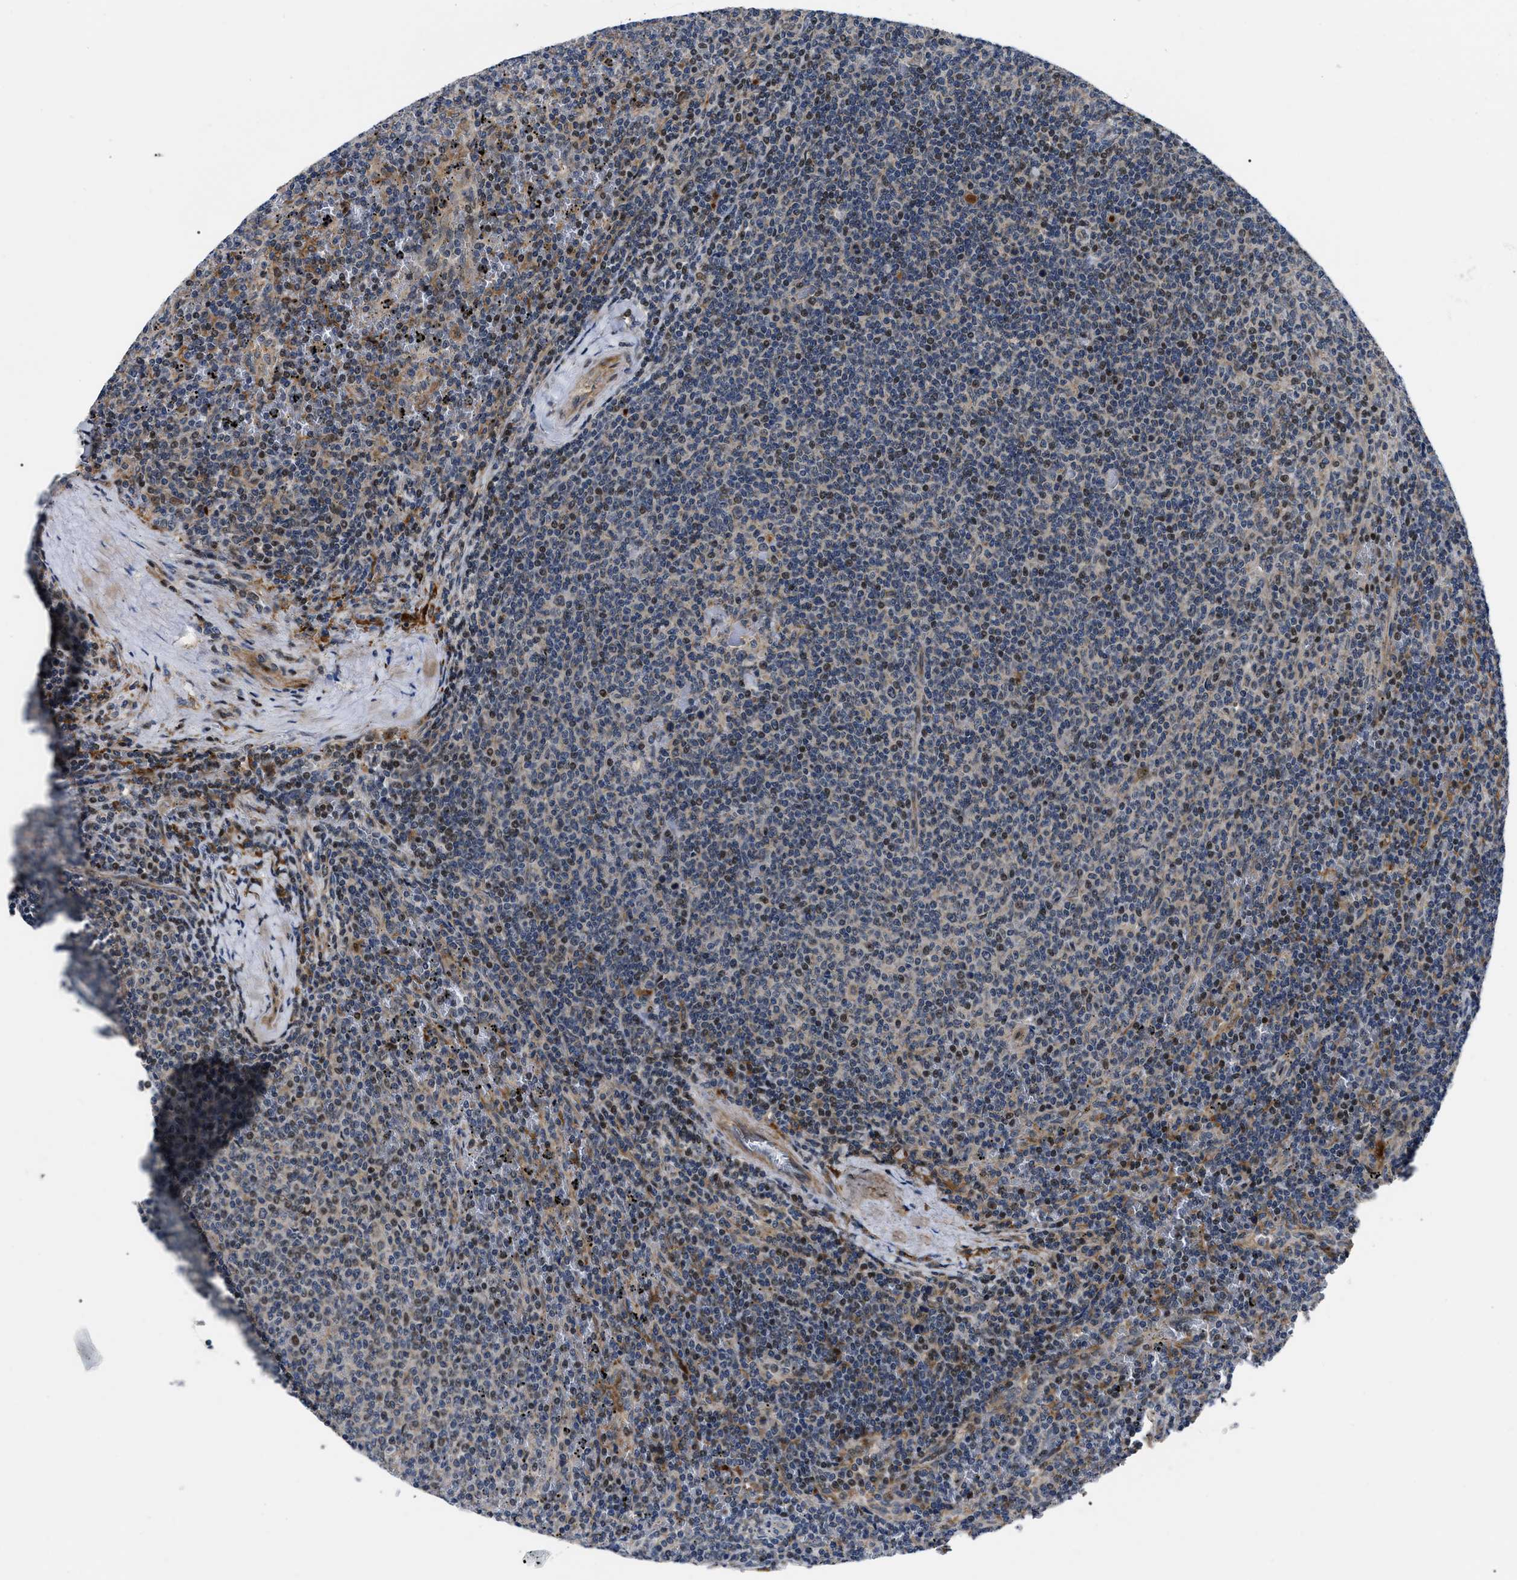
{"staining": {"intensity": "moderate", "quantity": "<25%", "location": "nuclear"}, "tissue": "lymphoma", "cell_type": "Tumor cells", "image_type": "cancer", "snomed": [{"axis": "morphology", "description": "Malignant lymphoma, non-Hodgkin's type, Low grade"}, {"axis": "topography", "description": "Spleen"}], "caption": "DAB immunohistochemical staining of human lymphoma shows moderate nuclear protein expression in about <25% of tumor cells.", "gene": "PPWD1", "patient": {"sex": "female", "age": 50}}